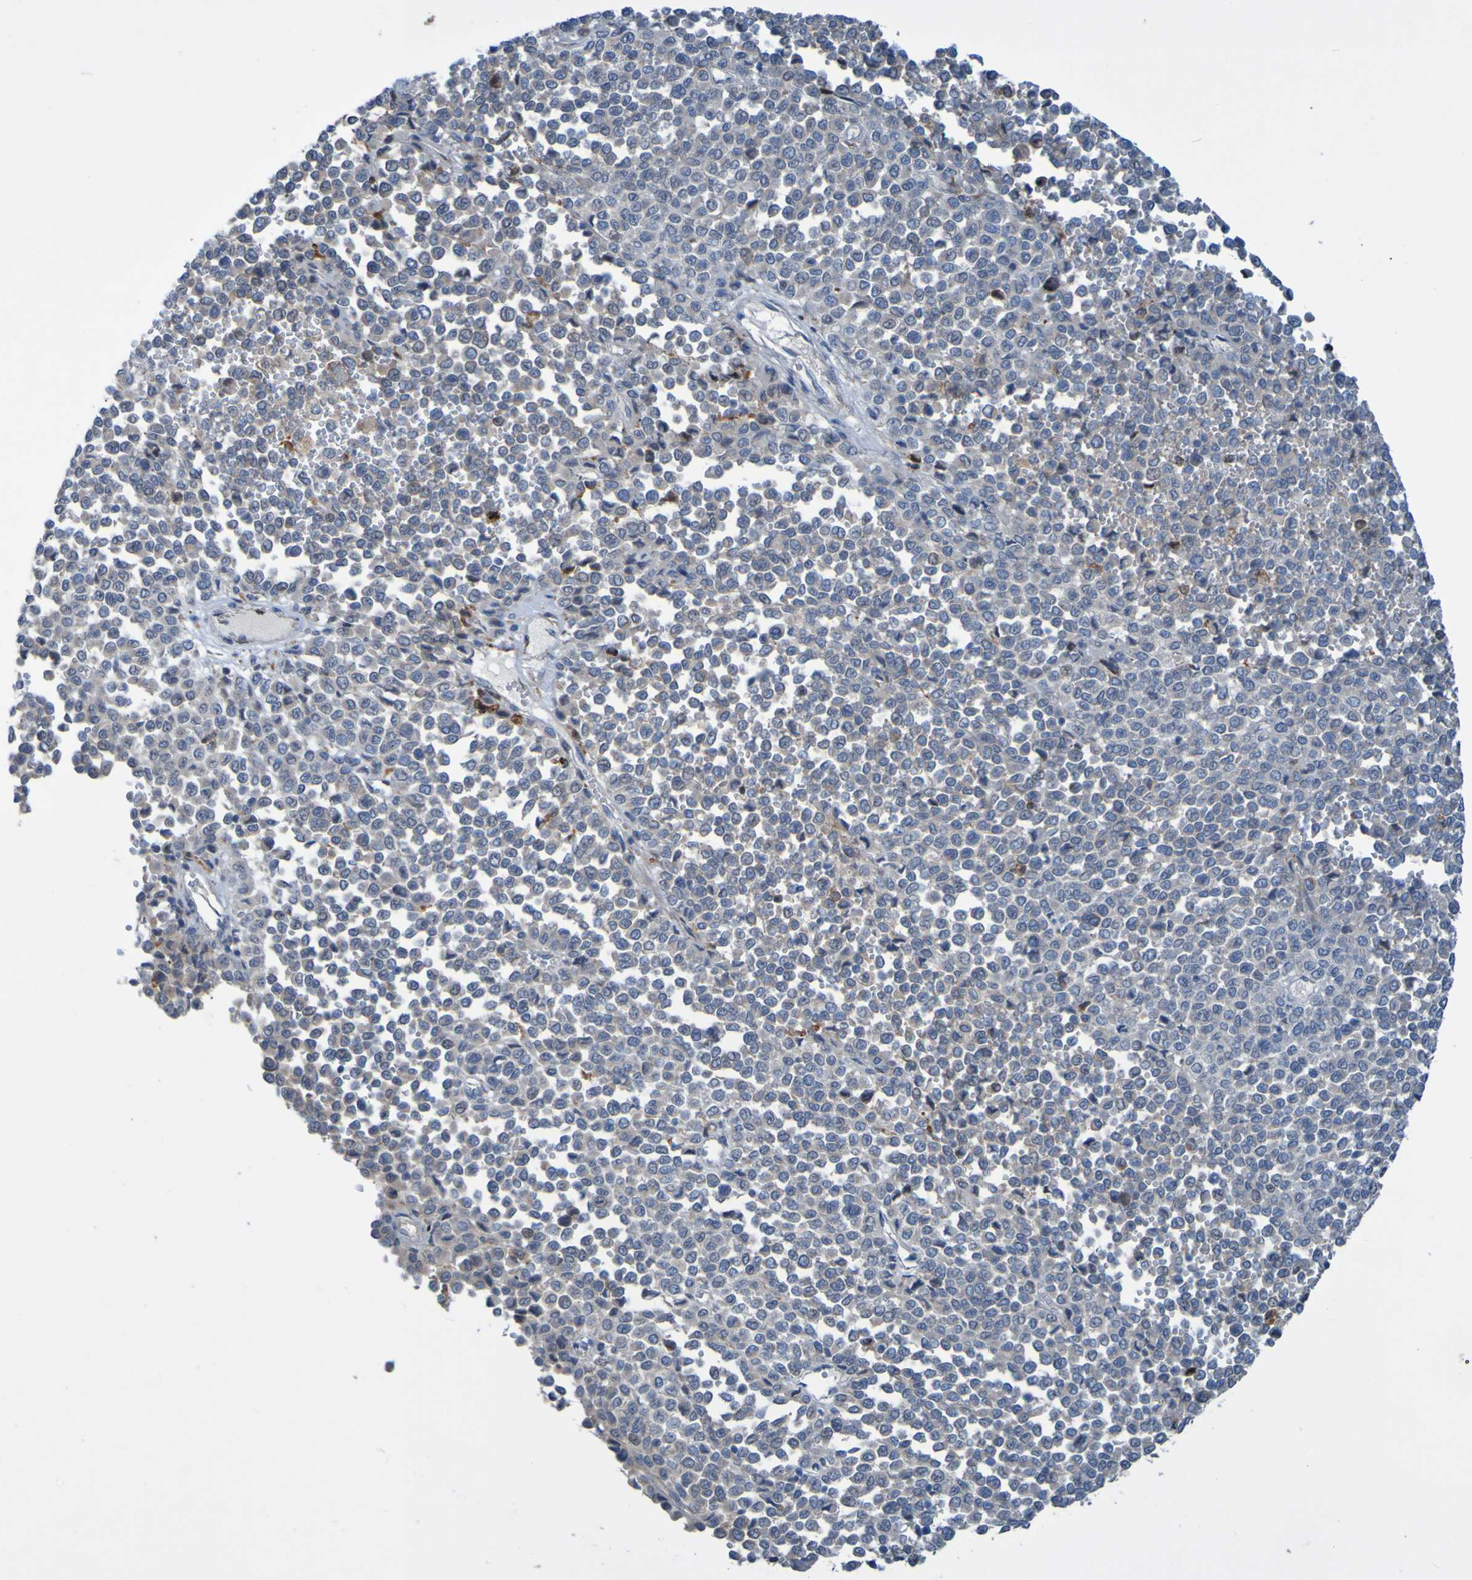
{"staining": {"intensity": "negative", "quantity": "none", "location": "none"}, "tissue": "melanoma", "cell_type": "Tumor cells", "image_type": "cancer", "snomed": [{"axis": "morphology", "description": "Malignant melanoma, Metastatic site"}, {"axis": "topography", "description": "Pancreas"}], "caption": "This micrograph is of malignant melanoma (metastatic site) stained with immunohistochemistry (IHC) to label a protein in brown with the nuclei are counter-stained blue. There is no expression in tumor cells.", "gene": "NPRL3", "patient": {"sex": "female", "age": 30}}